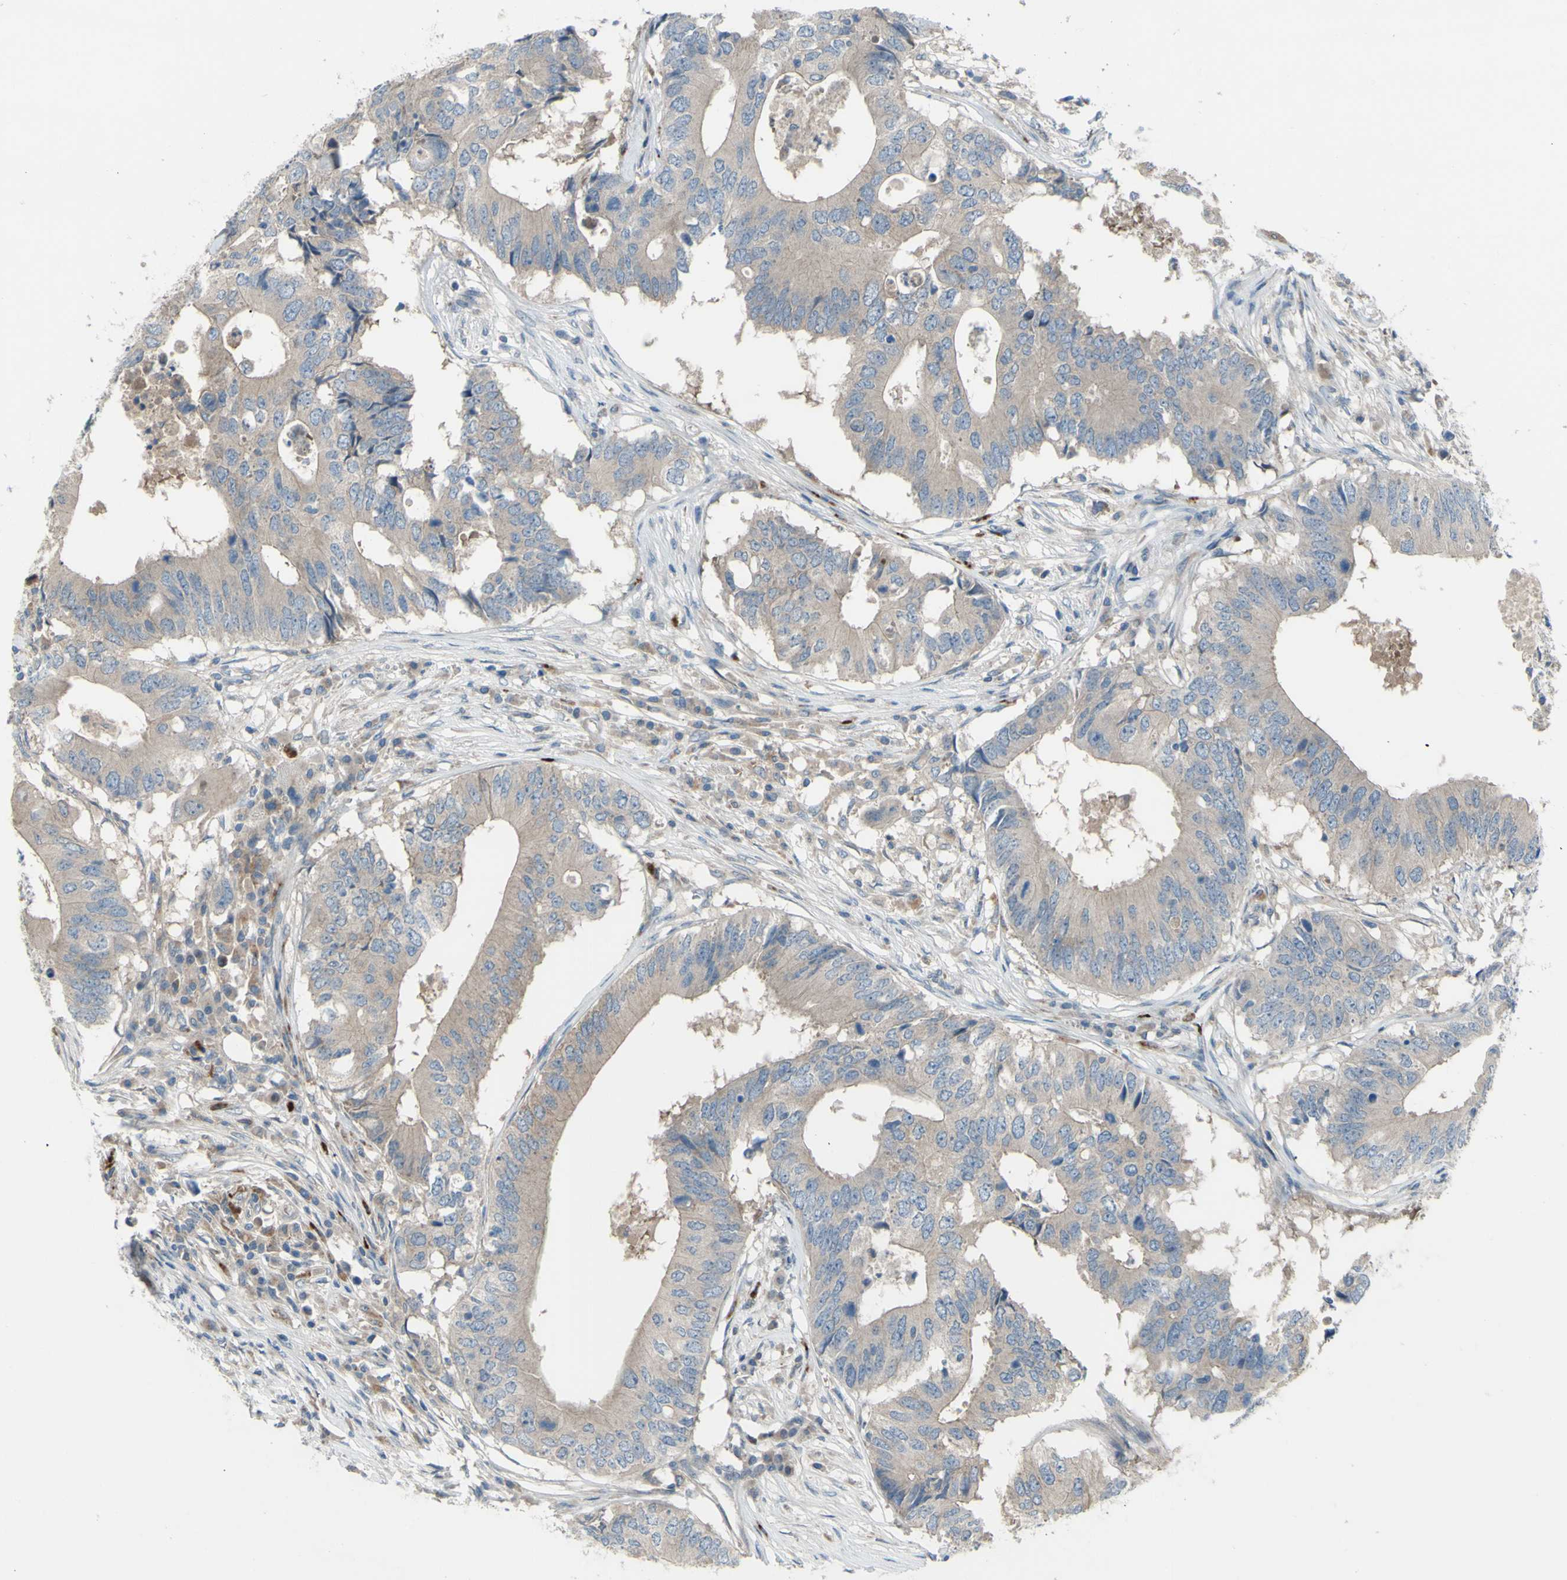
{"staining": {"intensity": "weak", "quantity": ">75%", "location": "cytoplasmic/membranous"}, "tissue": "colorectal cancer", "cell_type": "Tumor cells", "image_type": "cancer", "snomed": [{"axis": "morphology", "description": "Adenocarcinoma, NOS"}, {"axis": "topography", "description": "Colon"}], "caption": "DAB immunohistochemical staining of human colorectal adenocarcinoma displays weak cytoplasmic/membranous protein positivity in approximately >75% of tumor cells.", "gene": "AFP", "patient": {"sex": "male", "age": 71}}